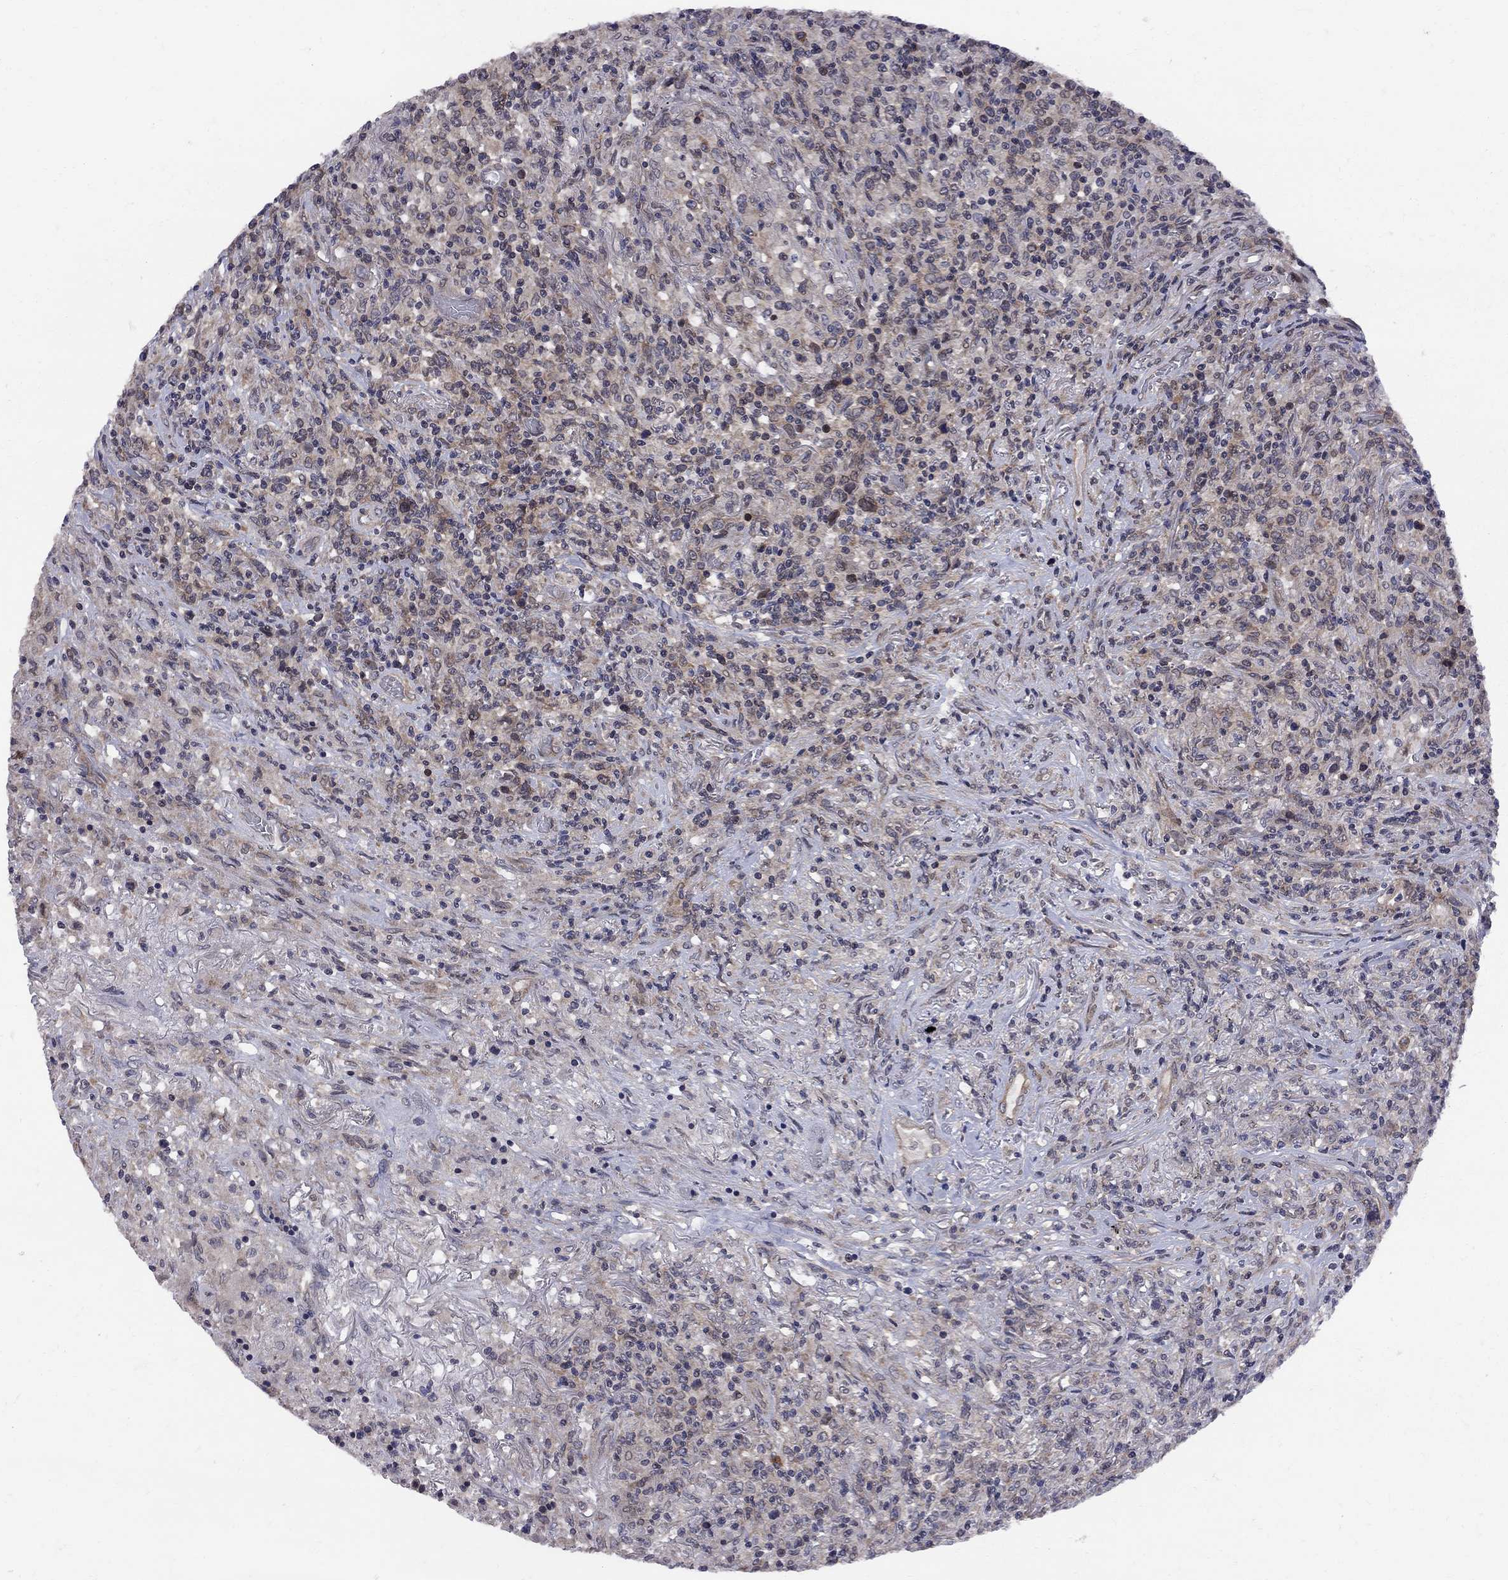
{"staining": {"intensity": "weak", "quantity": "25%-75%", "location": "cytoplasmic/membranous"}, "tissue": "lymphoma", "cell_type": "Tumor cells", "image_type": "cancer", "snomed": [{"axis": "morphology", "description": "Malignant lymphoma, non-Hodgkin's type, High grade"}, {"axis": "topography", "description": "Lung"}], "caption": "This is an image of IHC staining of lymphoma, which shows weak staining in the cytoplasmic/membranous of tumor cells.", "gene": "CNOT11", "patient": {"sex": "male", "age": 79}}